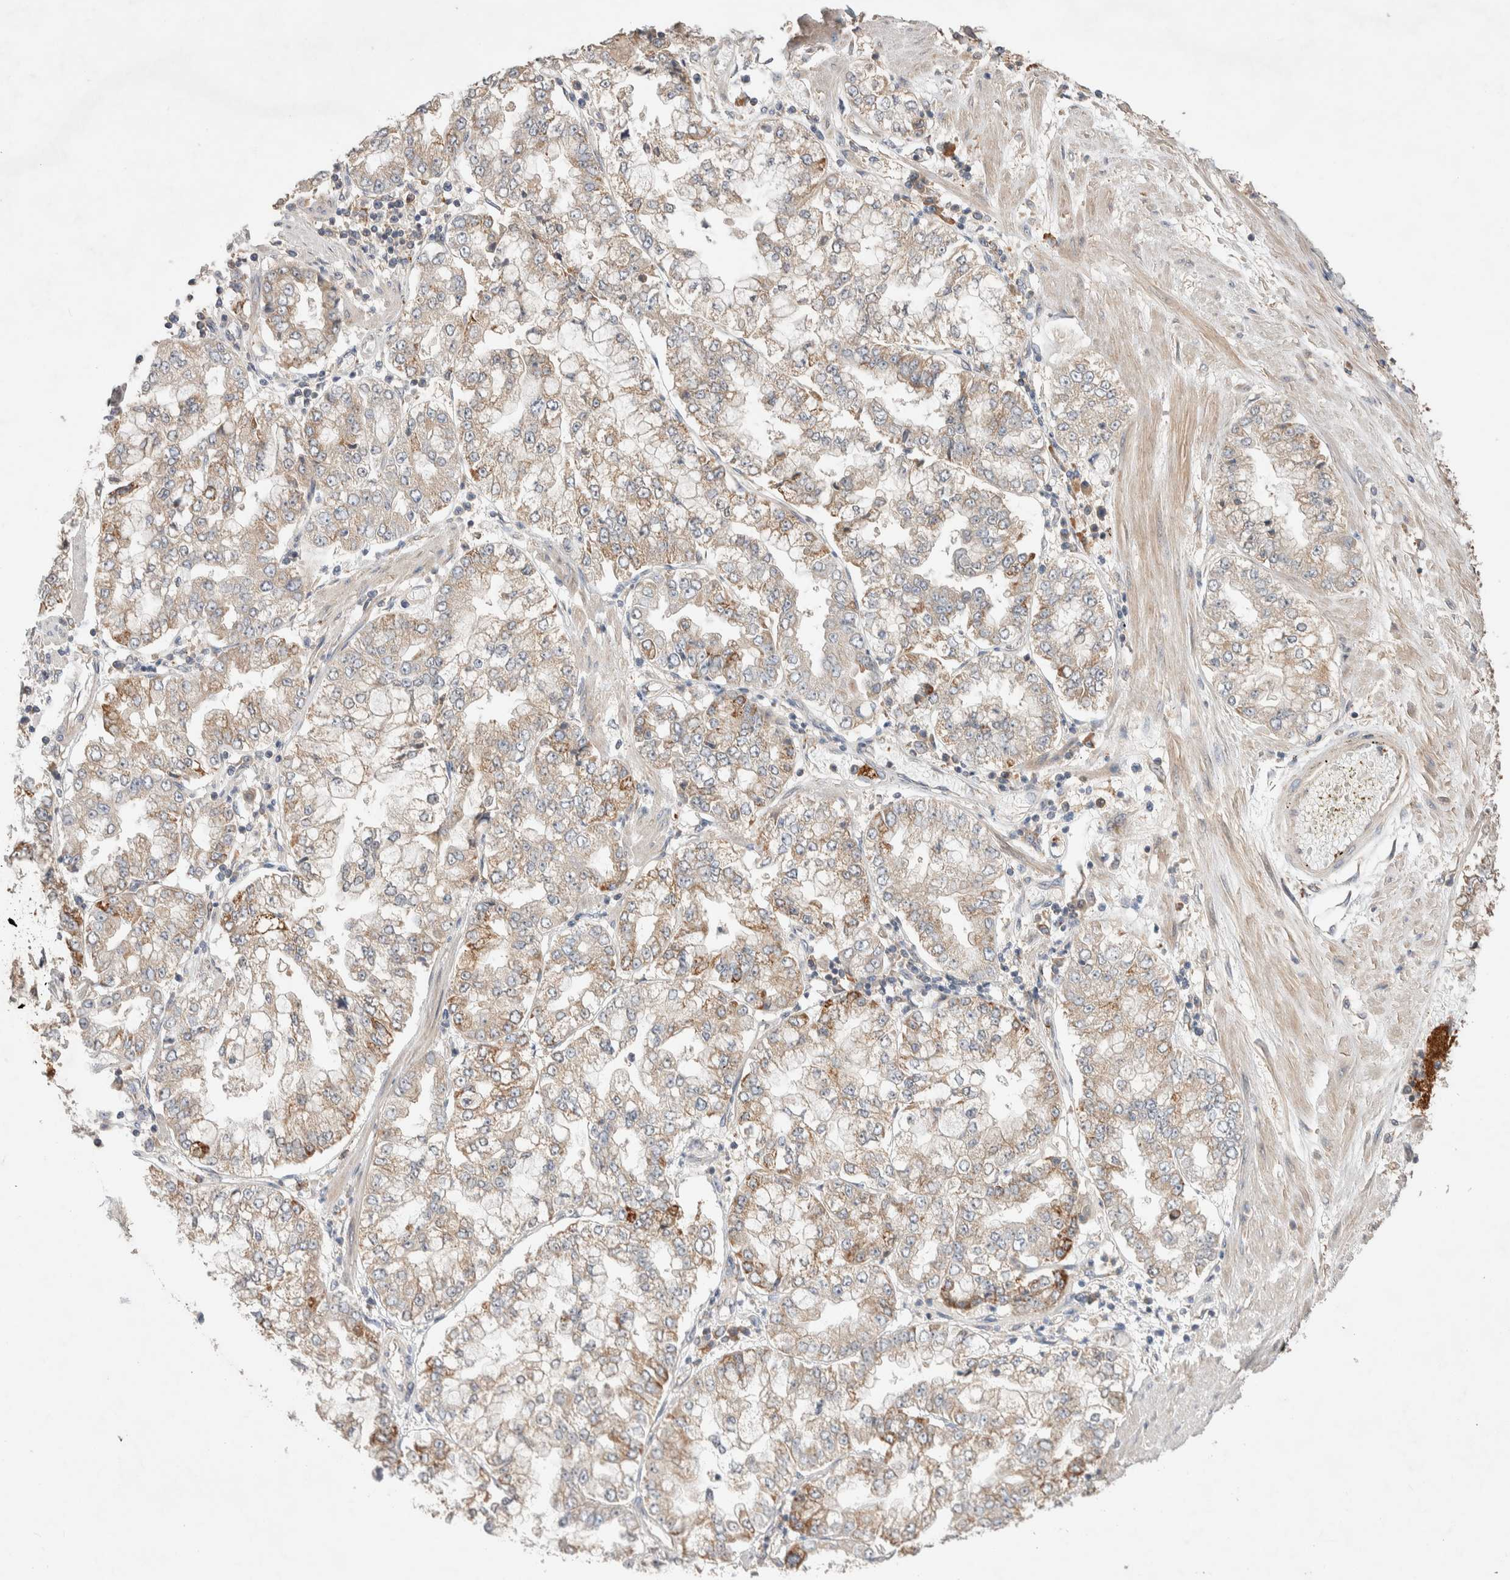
{"staining": {"intensity": "moderate", "quantity": "<25%", "location": "cytoplasmic/membranous"}, "tissue": "stomach cancer", "cell_type": "Tumor cells", "image_type": "cancer", "snomed": [{"axis": "morphology", "description": "Adenocarcinoma, NOS"}, {"axis": "topography", "description": "Stomach"}], "caption": "Moderate cytoplasmic/membranous expression is seen in approximately <25% of tumor cells in stomach cancer (adenocarcinoma). (DAB IHC, brown staining for protein, blue staining for nuclei).", "gene": "DEPTOR", "patient": {"sex": "male", "age": 76}}